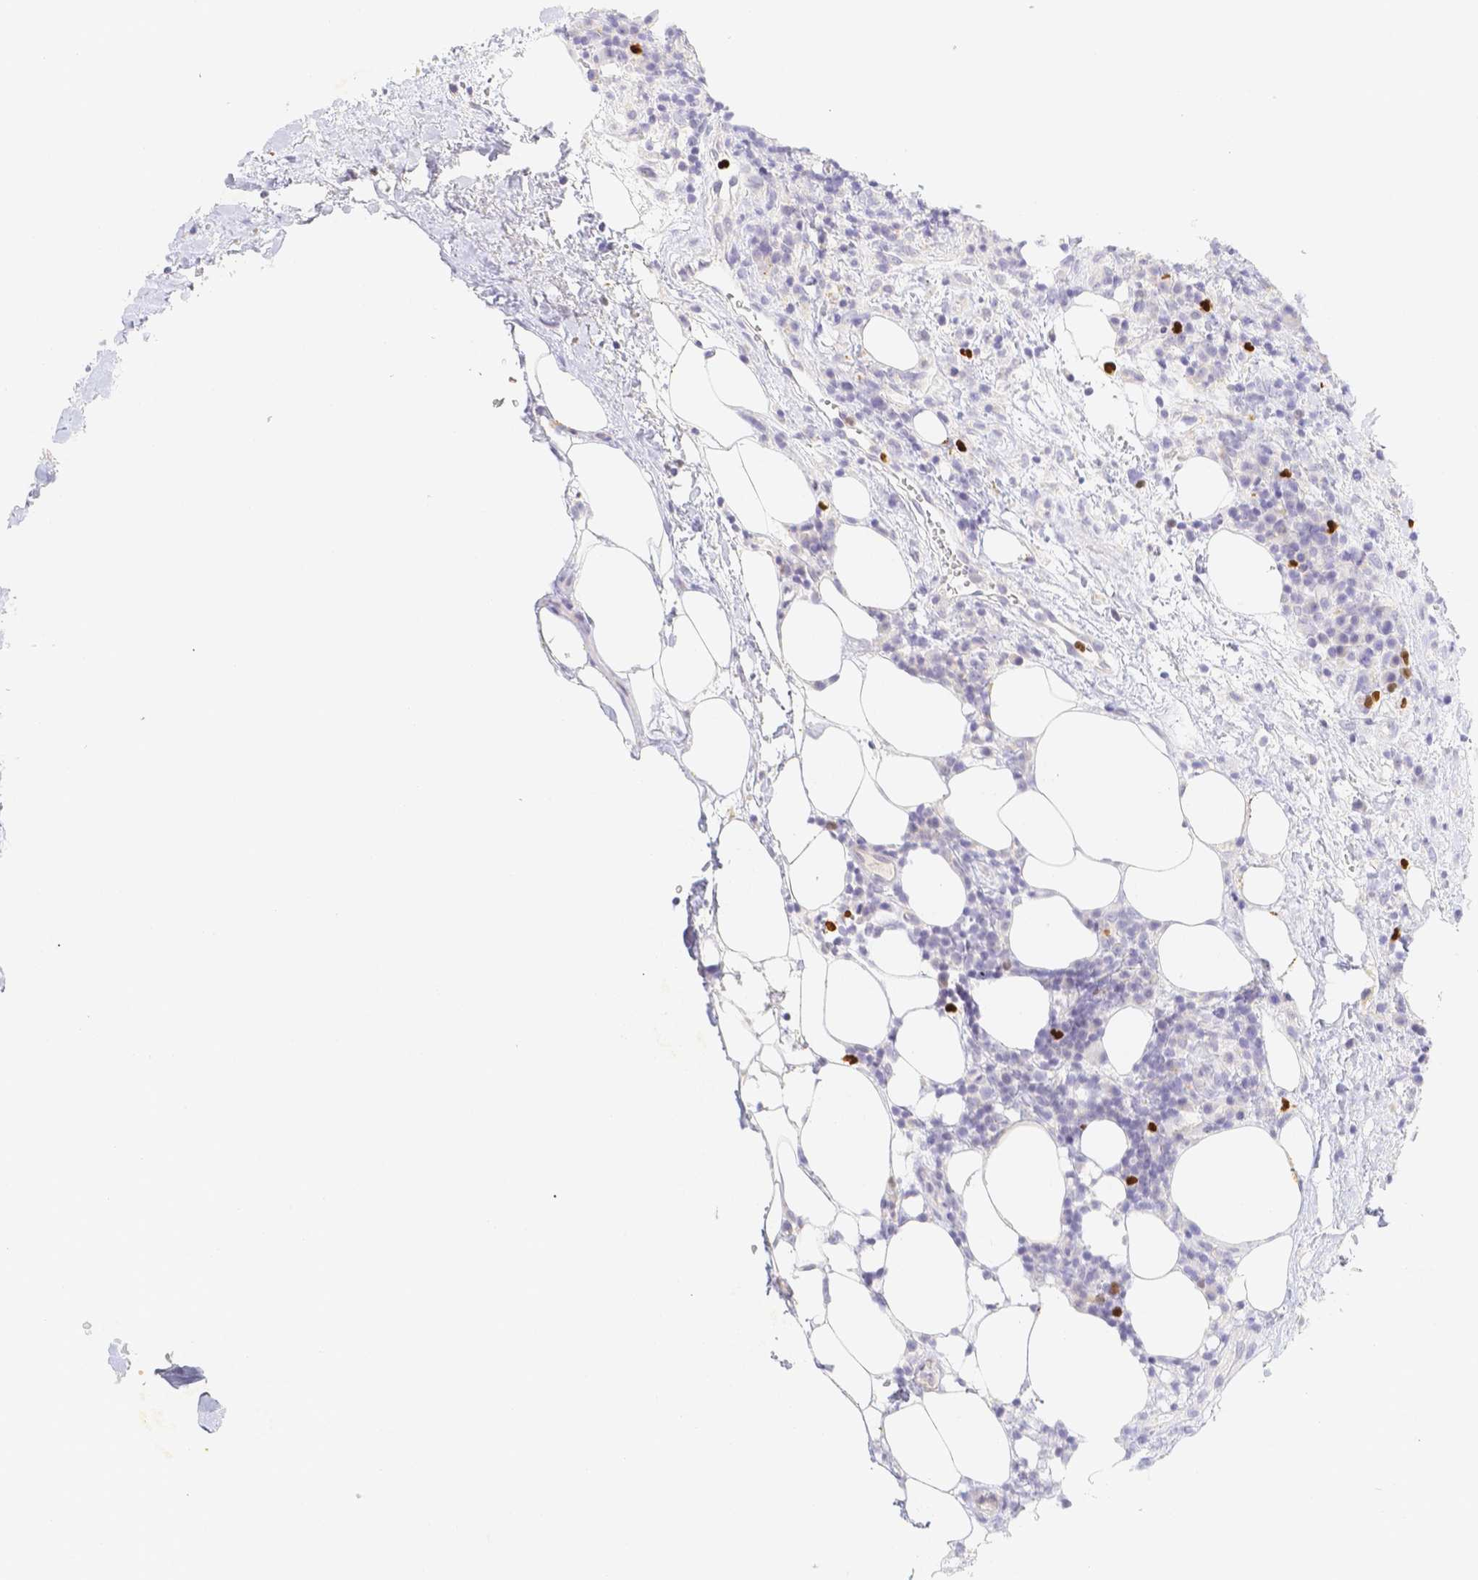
{"staining": {"intensity": "negative", "quantity": "none", "location": "none"}, "tissue": "lymphoma", "cell_type": "Tumor cells", "image_type": "cancer", "snomed": [{"axis": "morphology", "description": "Malignant lymphoma, non-Hodgkin's type, High grade"}, {"axis": "topography", "description": "Lymph node"}], "caption": "The histopathology image exhibits no staining of tumor cells in high-grade malignant lymphoma, non-Hodgkin's type. (DAB immunohistochemistry visualized using brightfield microscopy, high magnification).", "gene": "PADI4", "patient": {"sex": "female", "age": 76}}